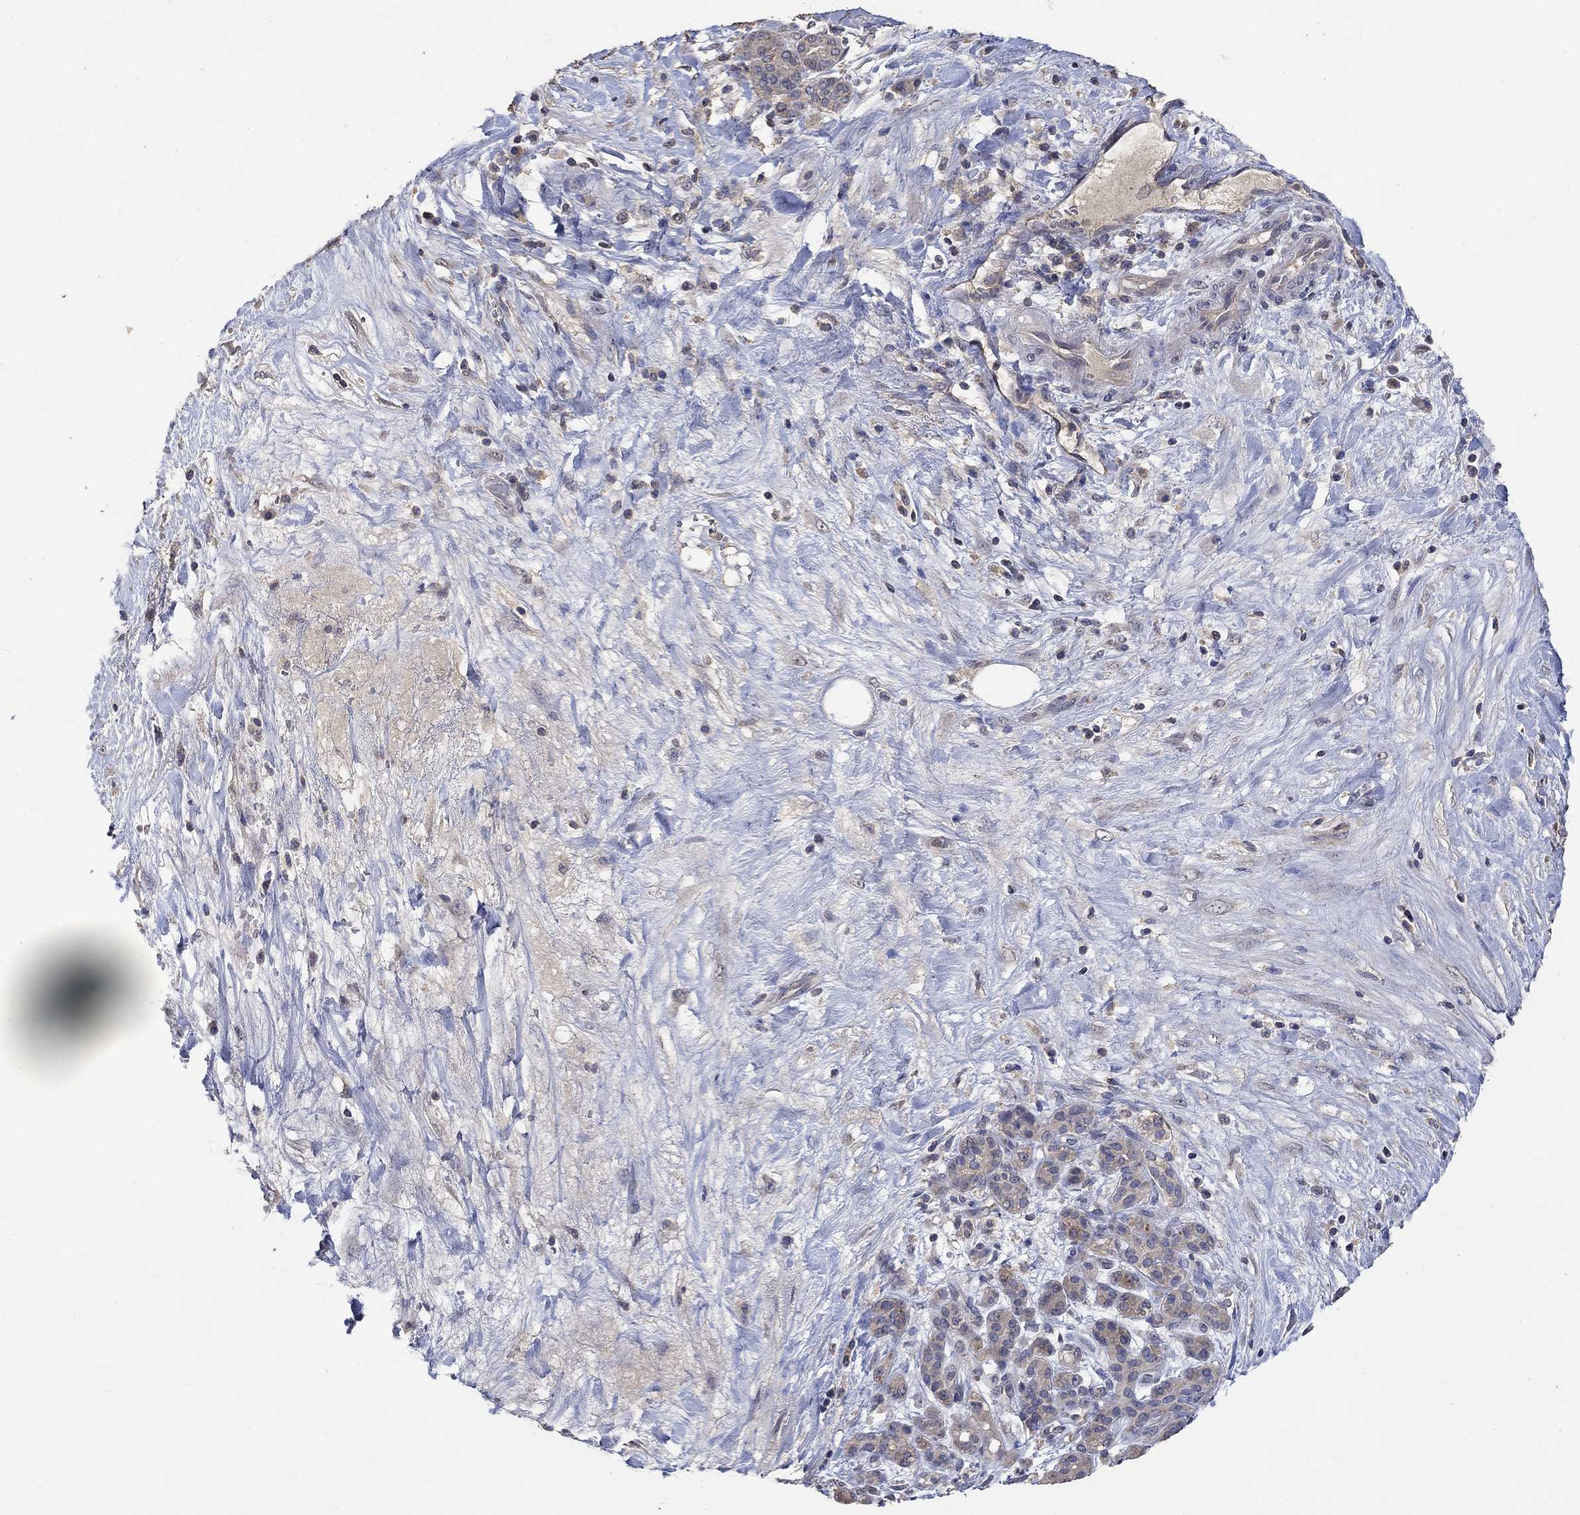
{"staining": {"intensity": "weak", "quantity": "<25%", "location": "cytoplasmic/membranous"}, "tissue": "pancreatic cancer", "cell_type": "Tumor cells", "image_type": "cancer", "snomed": [{"axis": "morphology", "description": "Adenocarcinoma, NOS"}, {"axis": "topography", "description": "Pancreas"}], "caption": "Immunohistochemistry histopathology image of human pancreatic cancer stained for a protein (brown), which displays no expression in tumor cells.", "gene": "PTPN20", "patient": {"sex": "male", "age": 44}}